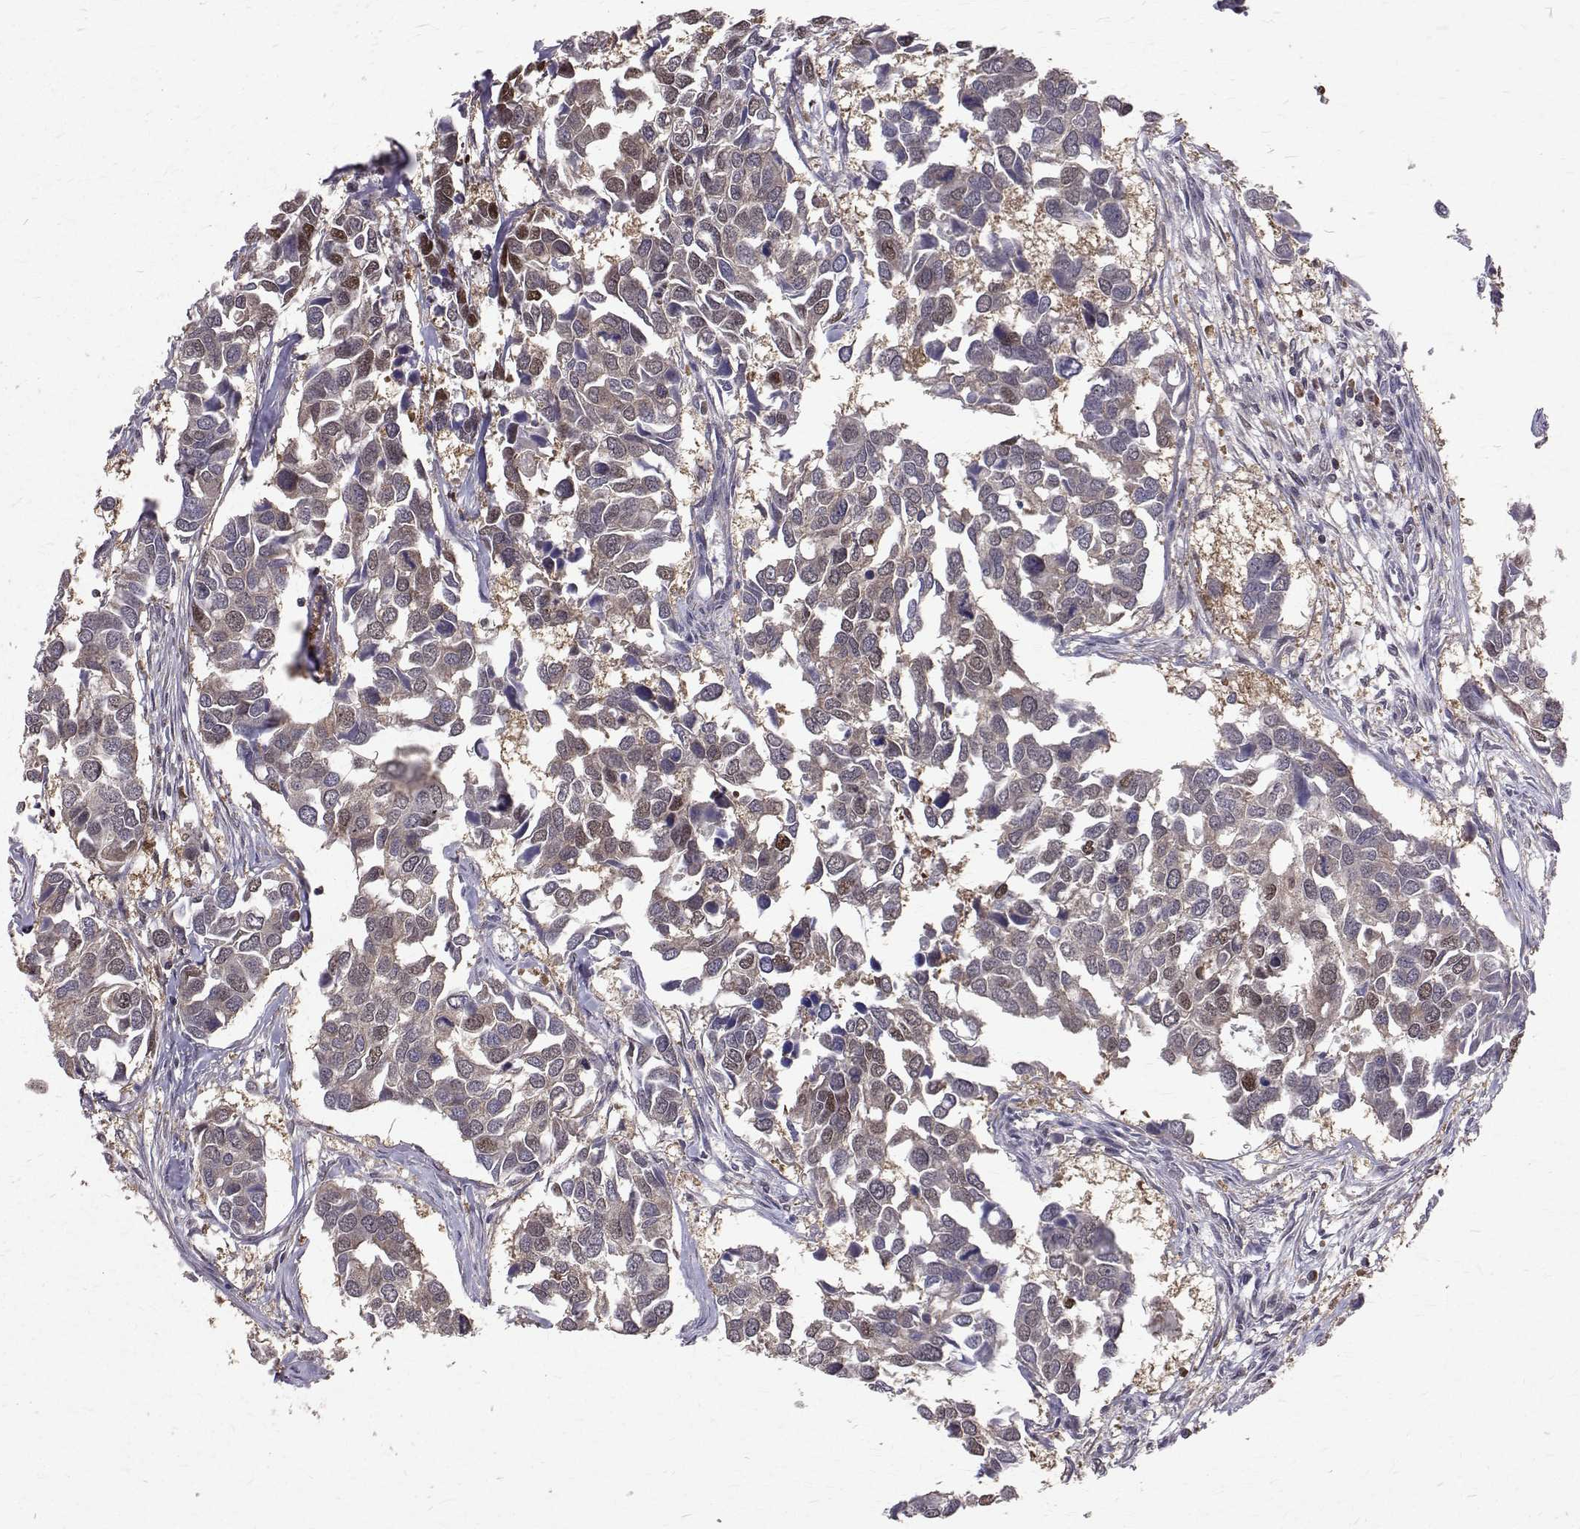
{"staining": {"intensity": "moderate", "quantity": "<25%", "location": "nuclear"}, "tissue": "breast cancer", "cell_type": "Tumor cells", "image_type": "cancer", "snomed": [{"axis": "morphology", "description": "Duct carcinoma"}, {"axis": "topography", "description": "Breast"}], "caption": "Immunohistochemical staining of human breast infiltrating ductal carcinoma reveals low levels of moderate nuclear expression in about <25% of tumor cells. Using DAB (3,3'-diaminobenzidine) (brown) and hematoxylin (blue) stains, captured at high magnification using brightfield microscopy.", "gene": "NIF3L1", "patient": {"sex": "female", "age": 83}}